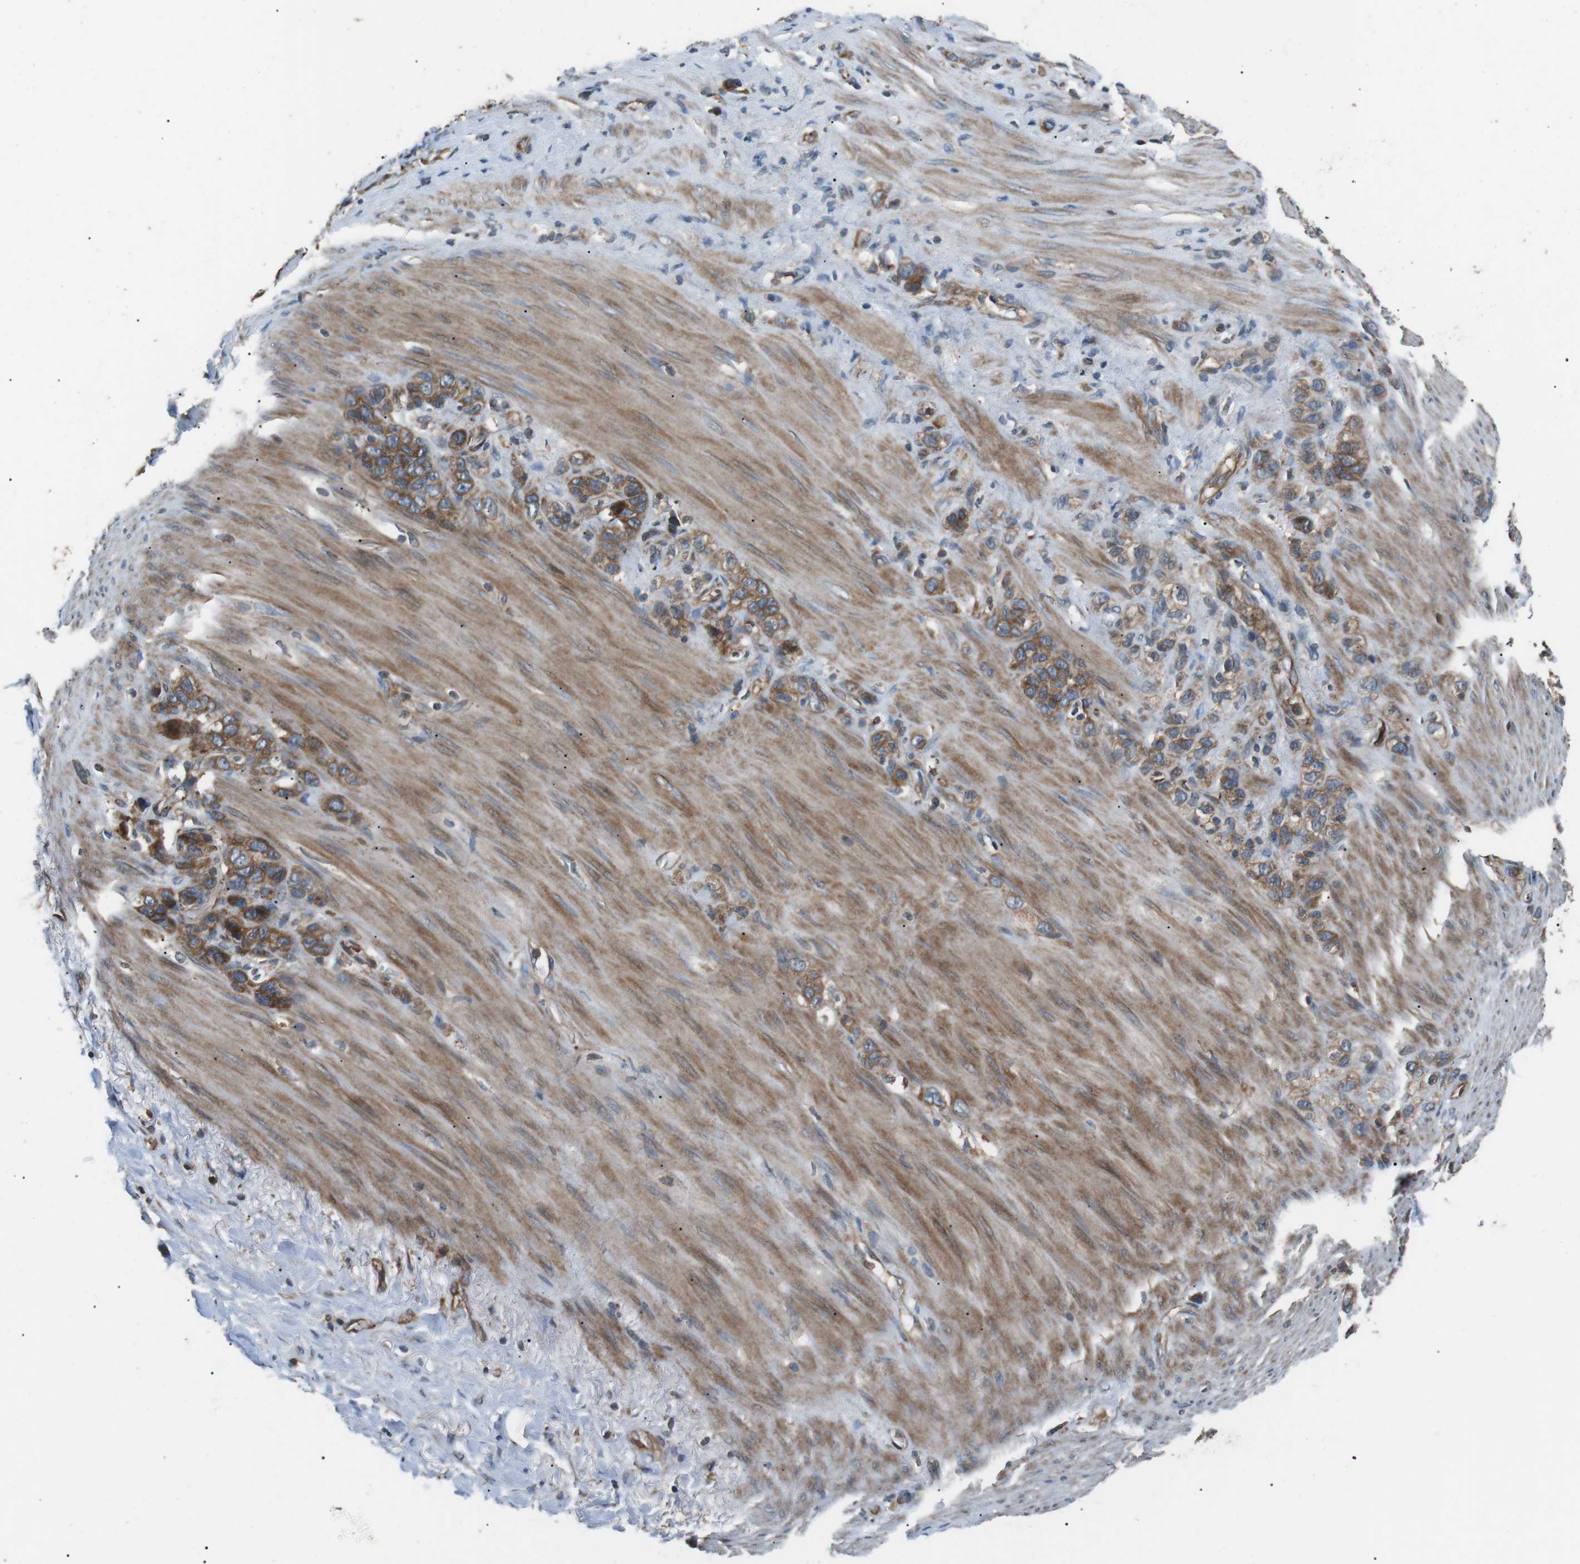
{"staining": {"intensity": "moderate", "quantity": ">75%", "location": "cytoplasmic/membranous"}, "tissue": "stomach cancer", "cell_type": "Tumor cells", "image_type": "cancer", "snomed": [{"axis": "morphology", "description": "Normal tissue, NOS"}, {"axis": "morphology", "description": "Adenocarcinoma, NOS"}, {"axis": "morphology", "description": "Adenocarcinoma, High grade"}, {"axis": "topography", "description": "Stomach, upper"}, {"axis": "topography", "description": "Stomach"}], "caption": "IHC image of neoplastic tissue: human stomach adenocarcinoma stained using IHC reveals medium levels of moderate protein expression localized specifically in the cytoplasmic/membranous of tumor cells, appearing as a cytoplasmic/membranous brown color.", "gene": "GPR161", "patient": {"sex": "female", "age": 65}}